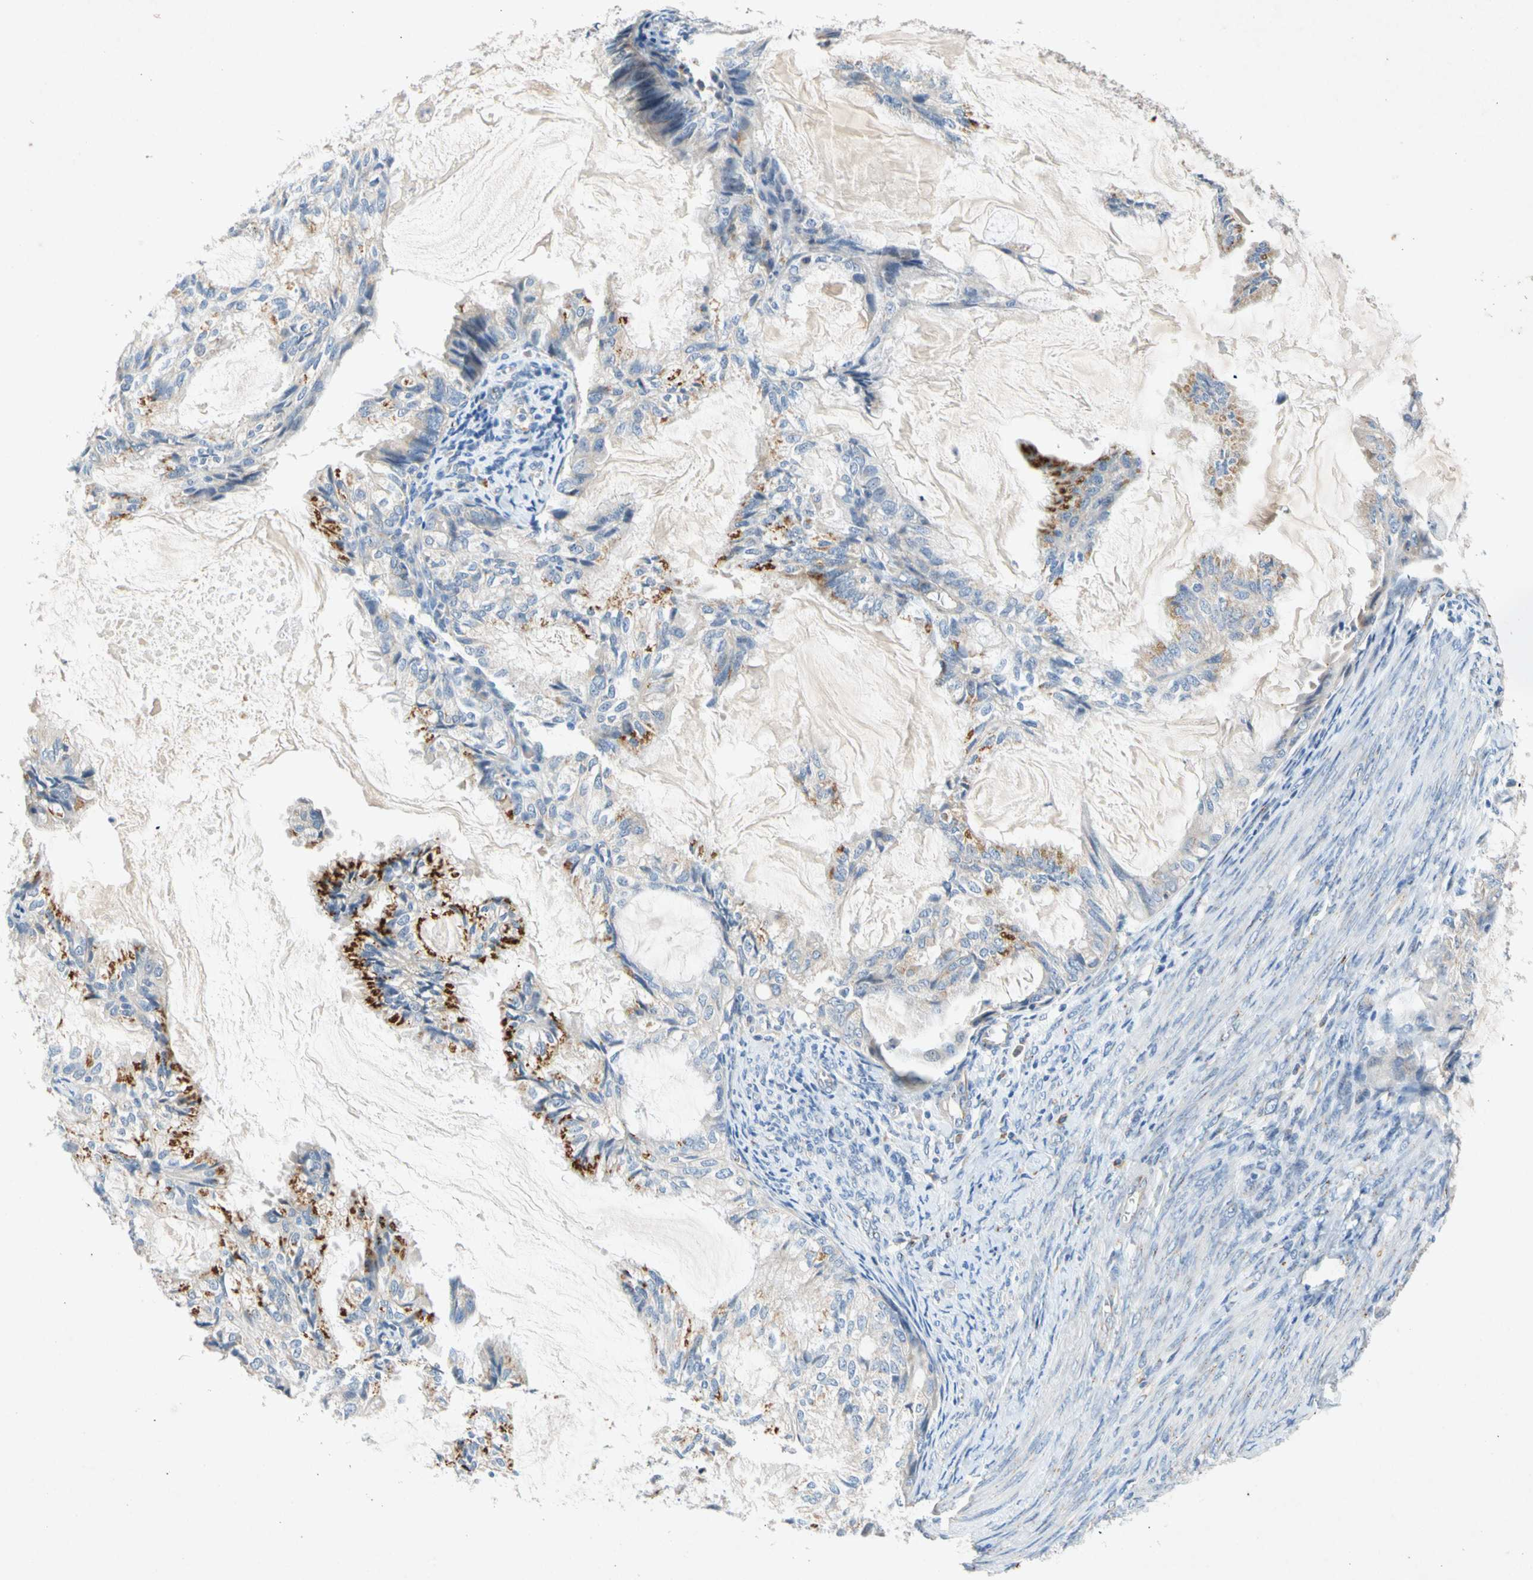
{"staining": {"intensity": "strong", "quantity": "<25%", "location": "cytoplasmic/membranous"}, "tissue": "cervical cancer", "cell_type": "Tumor cells", "image_type": "cancer", "snomed": [{"axis": "morphology", "description": "Normal tissue, NOS"}, {"axis": "morphology", "description": "Adenocarcinoma, NOS"}, {"axis": "topography", "description": "Cervix"}, {"axis": "topography", "description": "Endometrium"}], "caption": "The micrograph reveals a brown stain indicating the presence of a protein in the cytoplasmic/membranous of tumor cells in cervical cancer (adenocarcinoma). (DAB (3,3'-diaminobenzidine) IHC with brightfield microscopy, high magnification).", "gene": "GASK1B", "patient": {"sex": "female", "age": 86}}